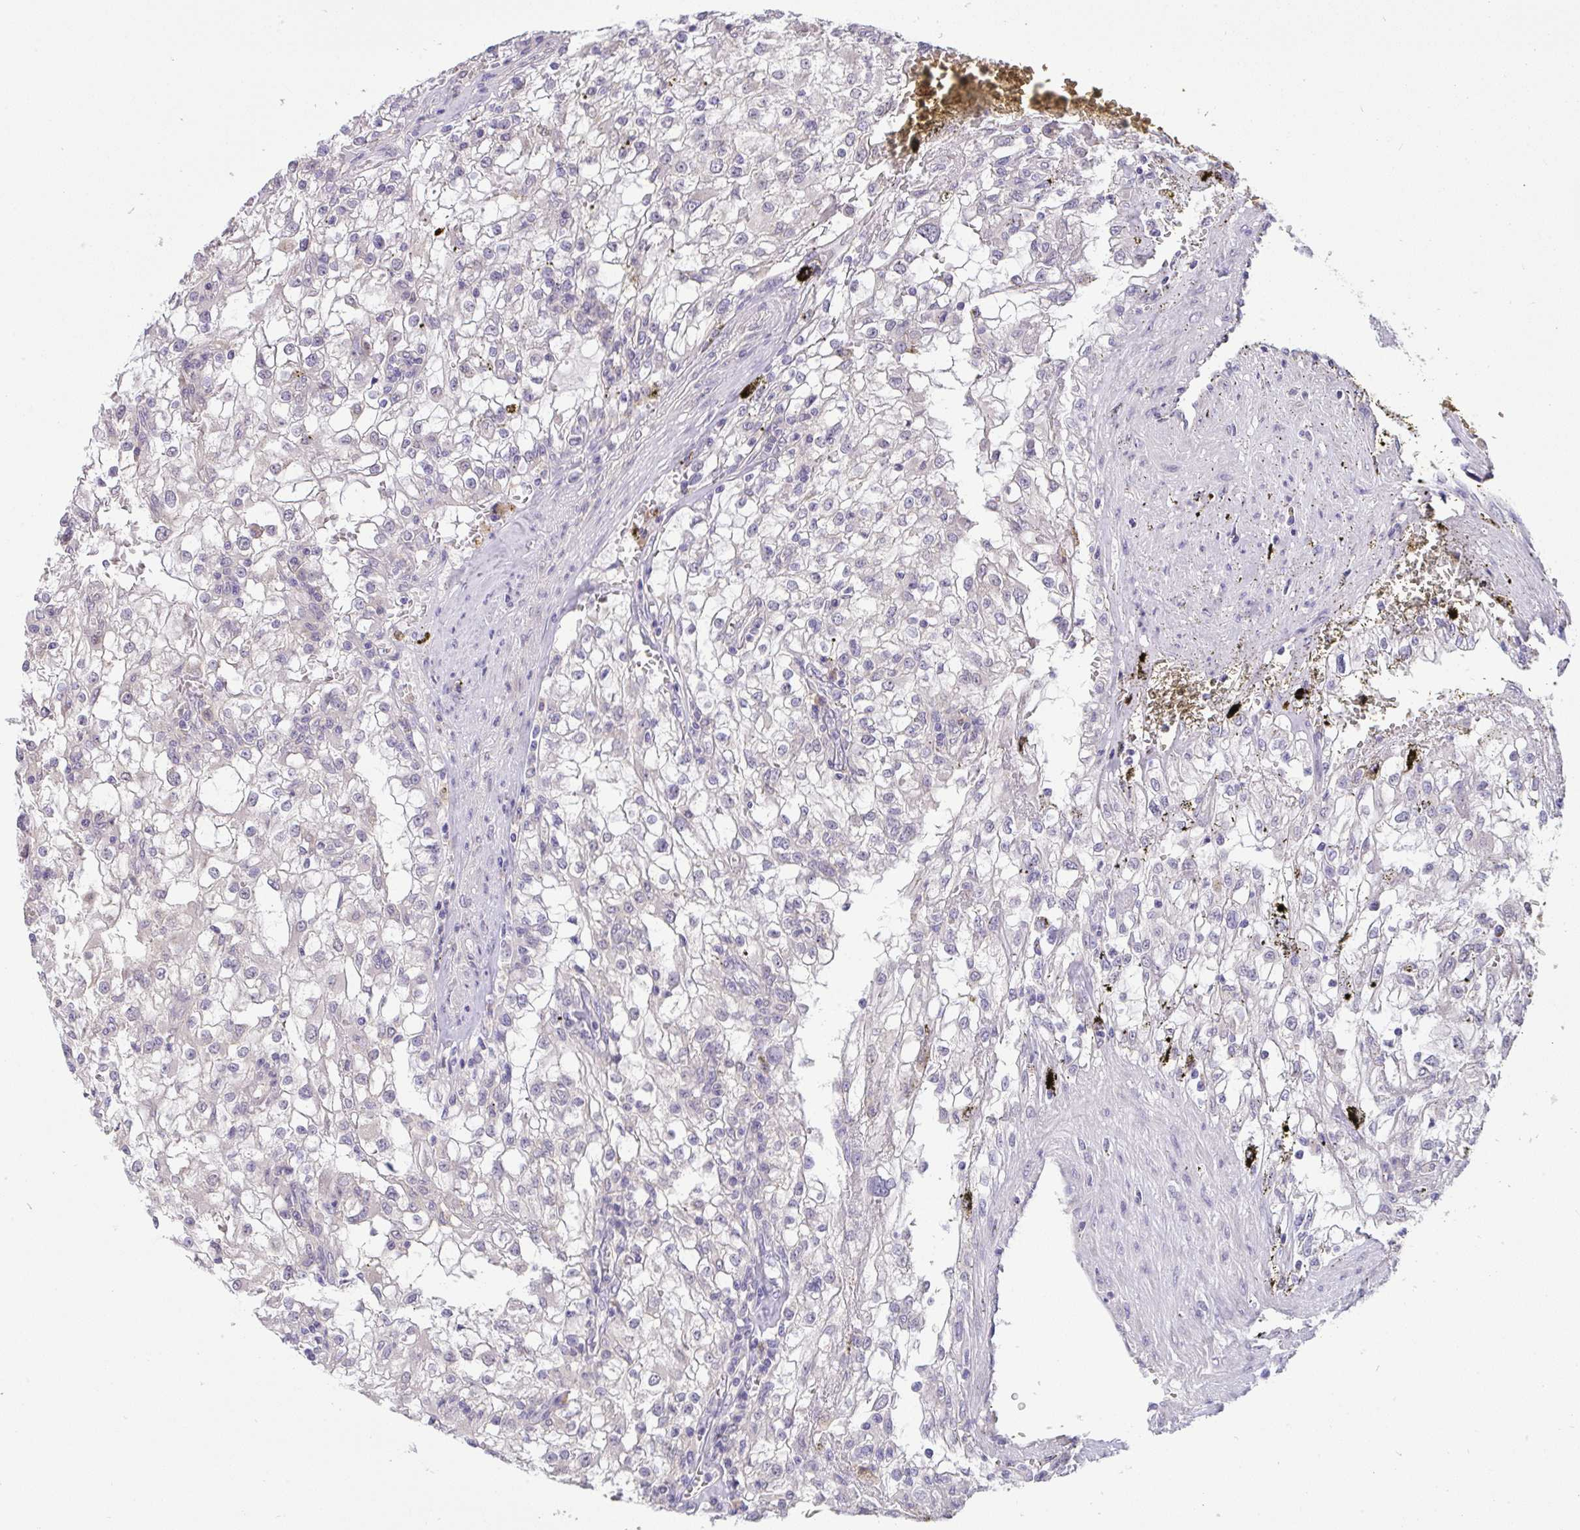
{"staining": {"intensity": "negative", "quantity": "none", "location": "none"}, "tissue": "renal cancer", "cell_type": "Tumor cells", "image_type": "cancer", "snomed": [{"axis": "morphology", "description": "Adenocarcinoma, NOS"}, {"axis": "topography", "description": "Kidney"}], "caption": "Tumor cells show no significant protein staining in renal cancer.", "gene": "TMEM41A", "patient": {"sex": "female", "age": 74}}